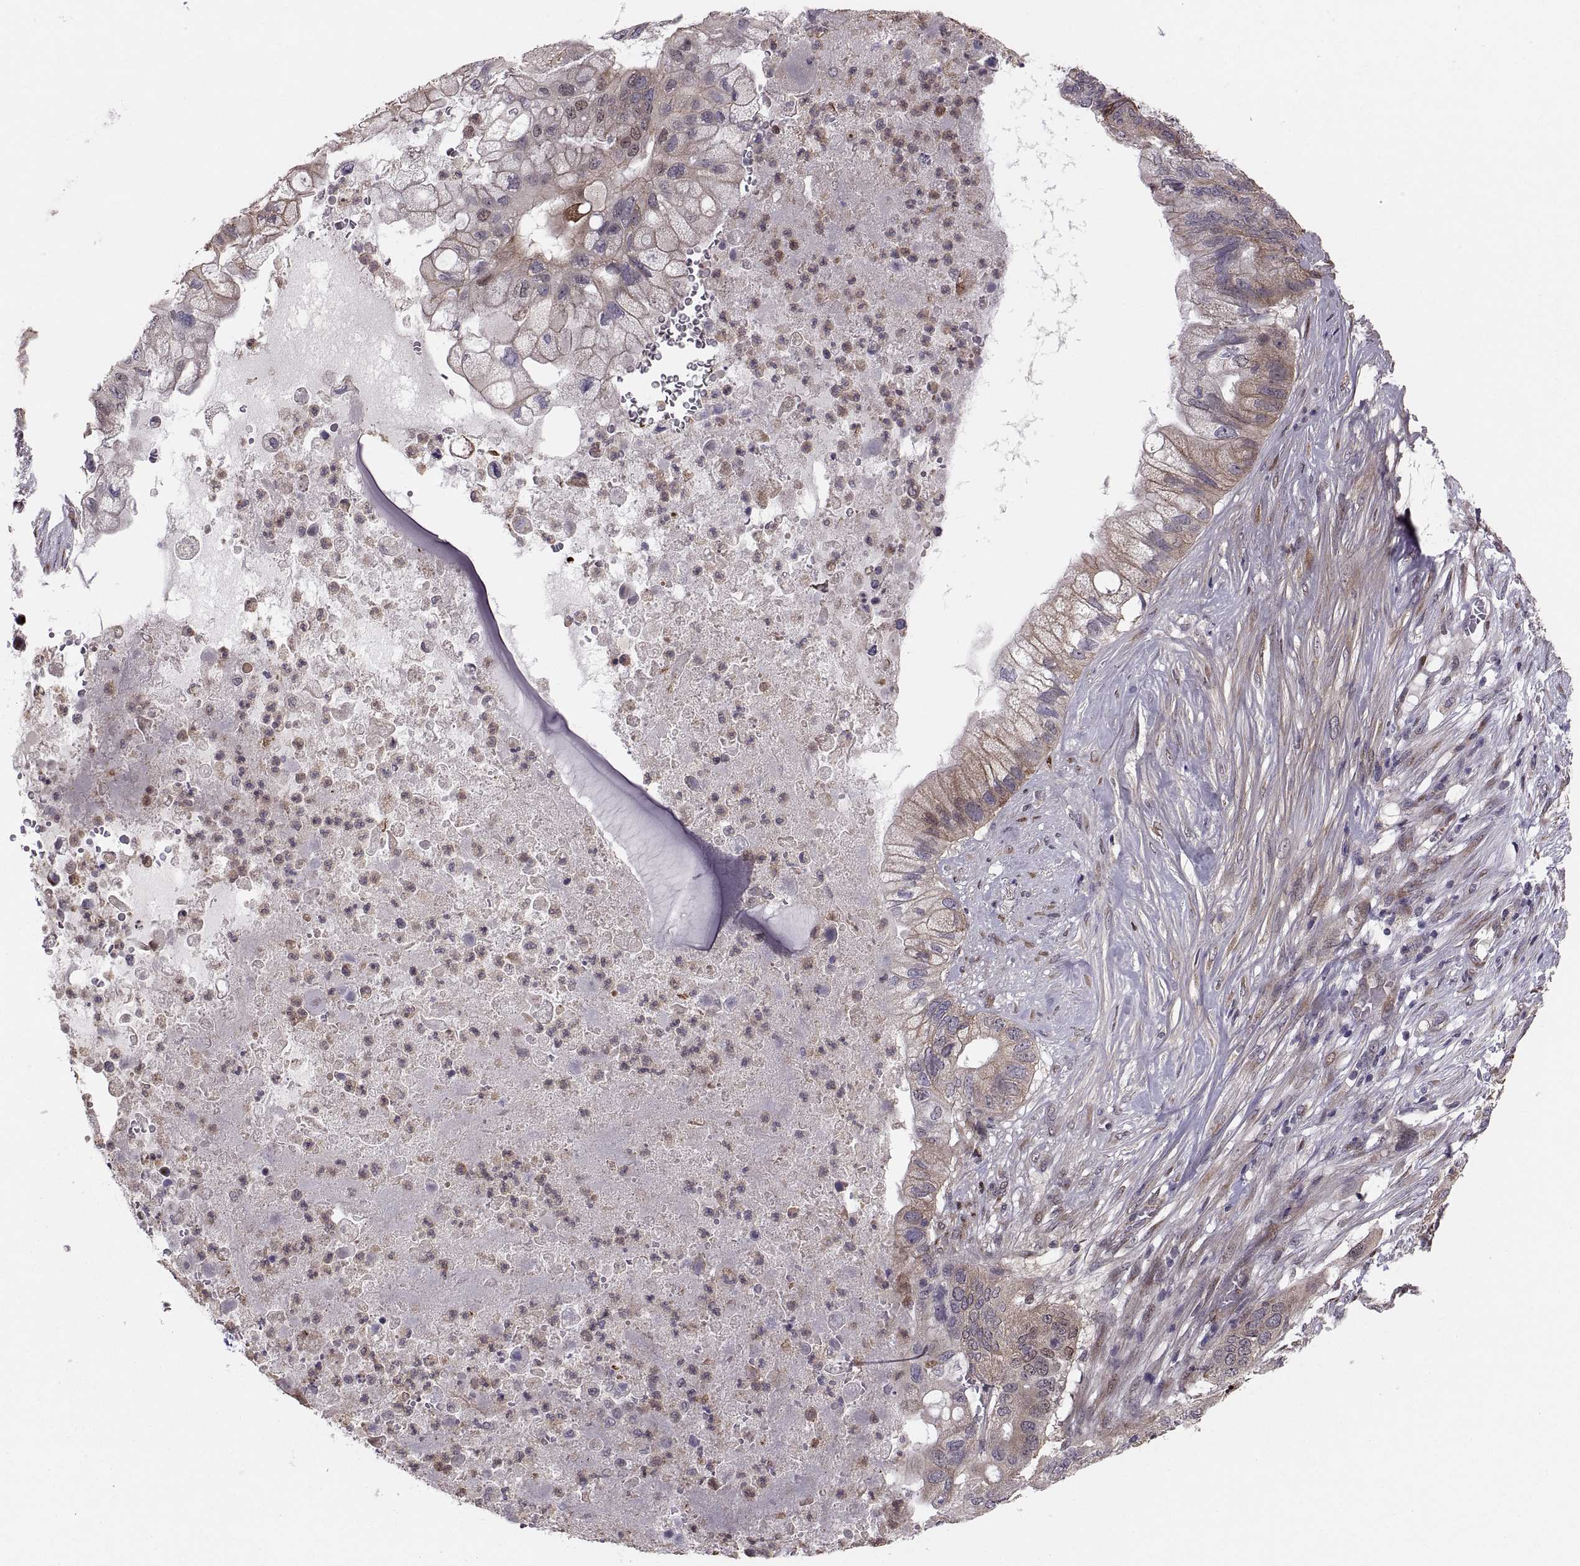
{"staining": {"intensity": "weak", "quantity": "25%-75%", "location": "cytoplasmic/membranous"}, "tissue": "pancreatic cancer", "cell_type": "Tumor cells", "image_type": "cancer", "snomed": [{"axis": "morphology", "description": "Adenocarcinoma, NOS"}, {"axis": "topography", "description": "Pancreas"}], "caption": "Adenocarcinoma (pancreatic) tissue demonstrates weak cytoplasmic/membranous positivity in approximately 25%-75% of tumor cells", "gene": "TESC", "patient": {"sex": "female", "age": 72}}